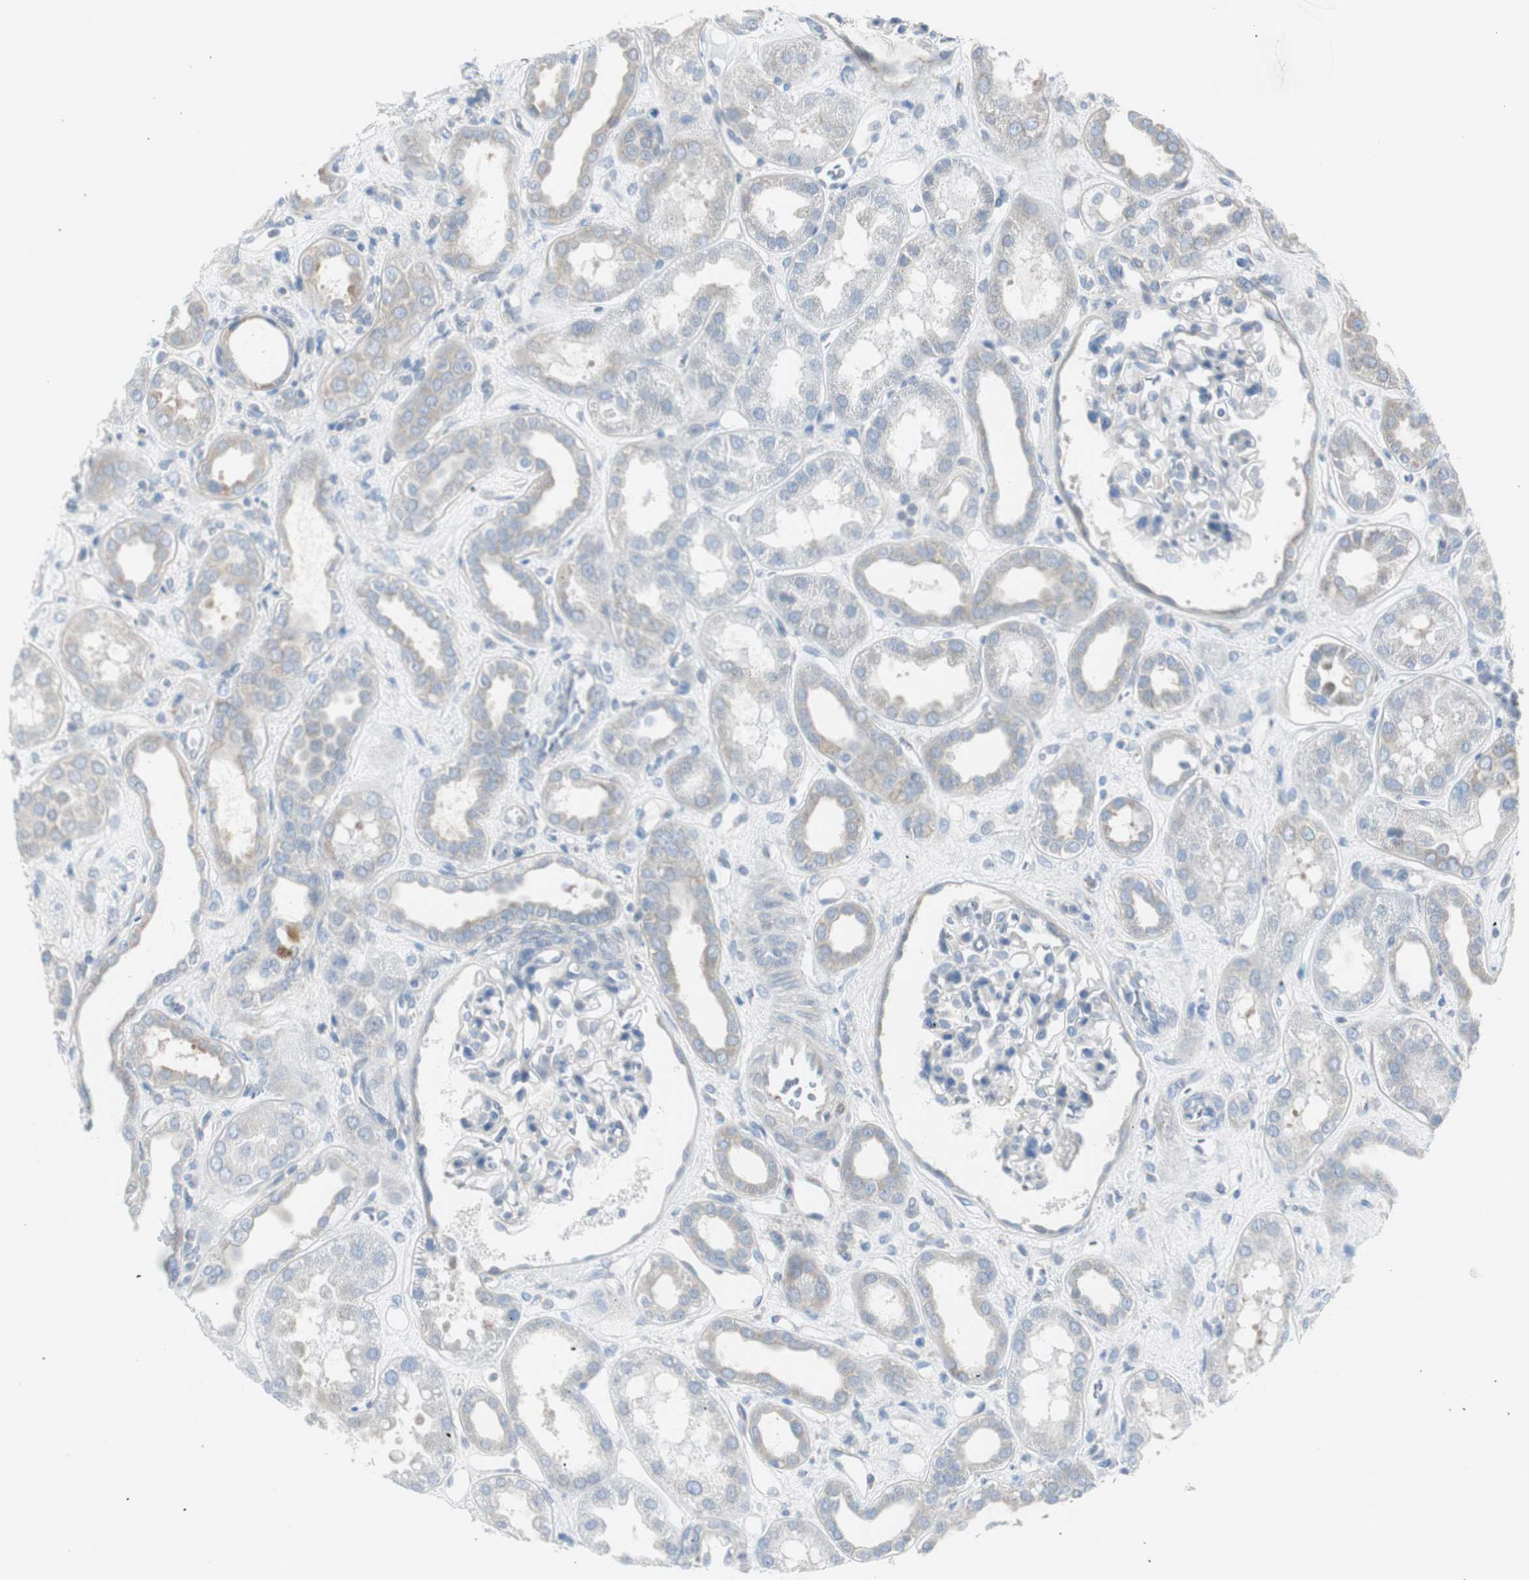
{"staining": {"intensity": "negative", "quantity": "none", "location": "none"}, "tissue": "kidney", "cell_type": "Cells in glomeruli", "image_type": "normal", "snomed": [{"axis": "morphology", "description": "Normal tissue, NOS"}, {"axis": "topography", "description": "Kidney"}], "caption": "Immunohistochemical staining of benign kidney demonstrates no significant expression in cells in glomeruli. (IHC, brightfield microscopy, high magnification).", "gene": "RPS12", "patient": {"sex": "male", "age": 59}}